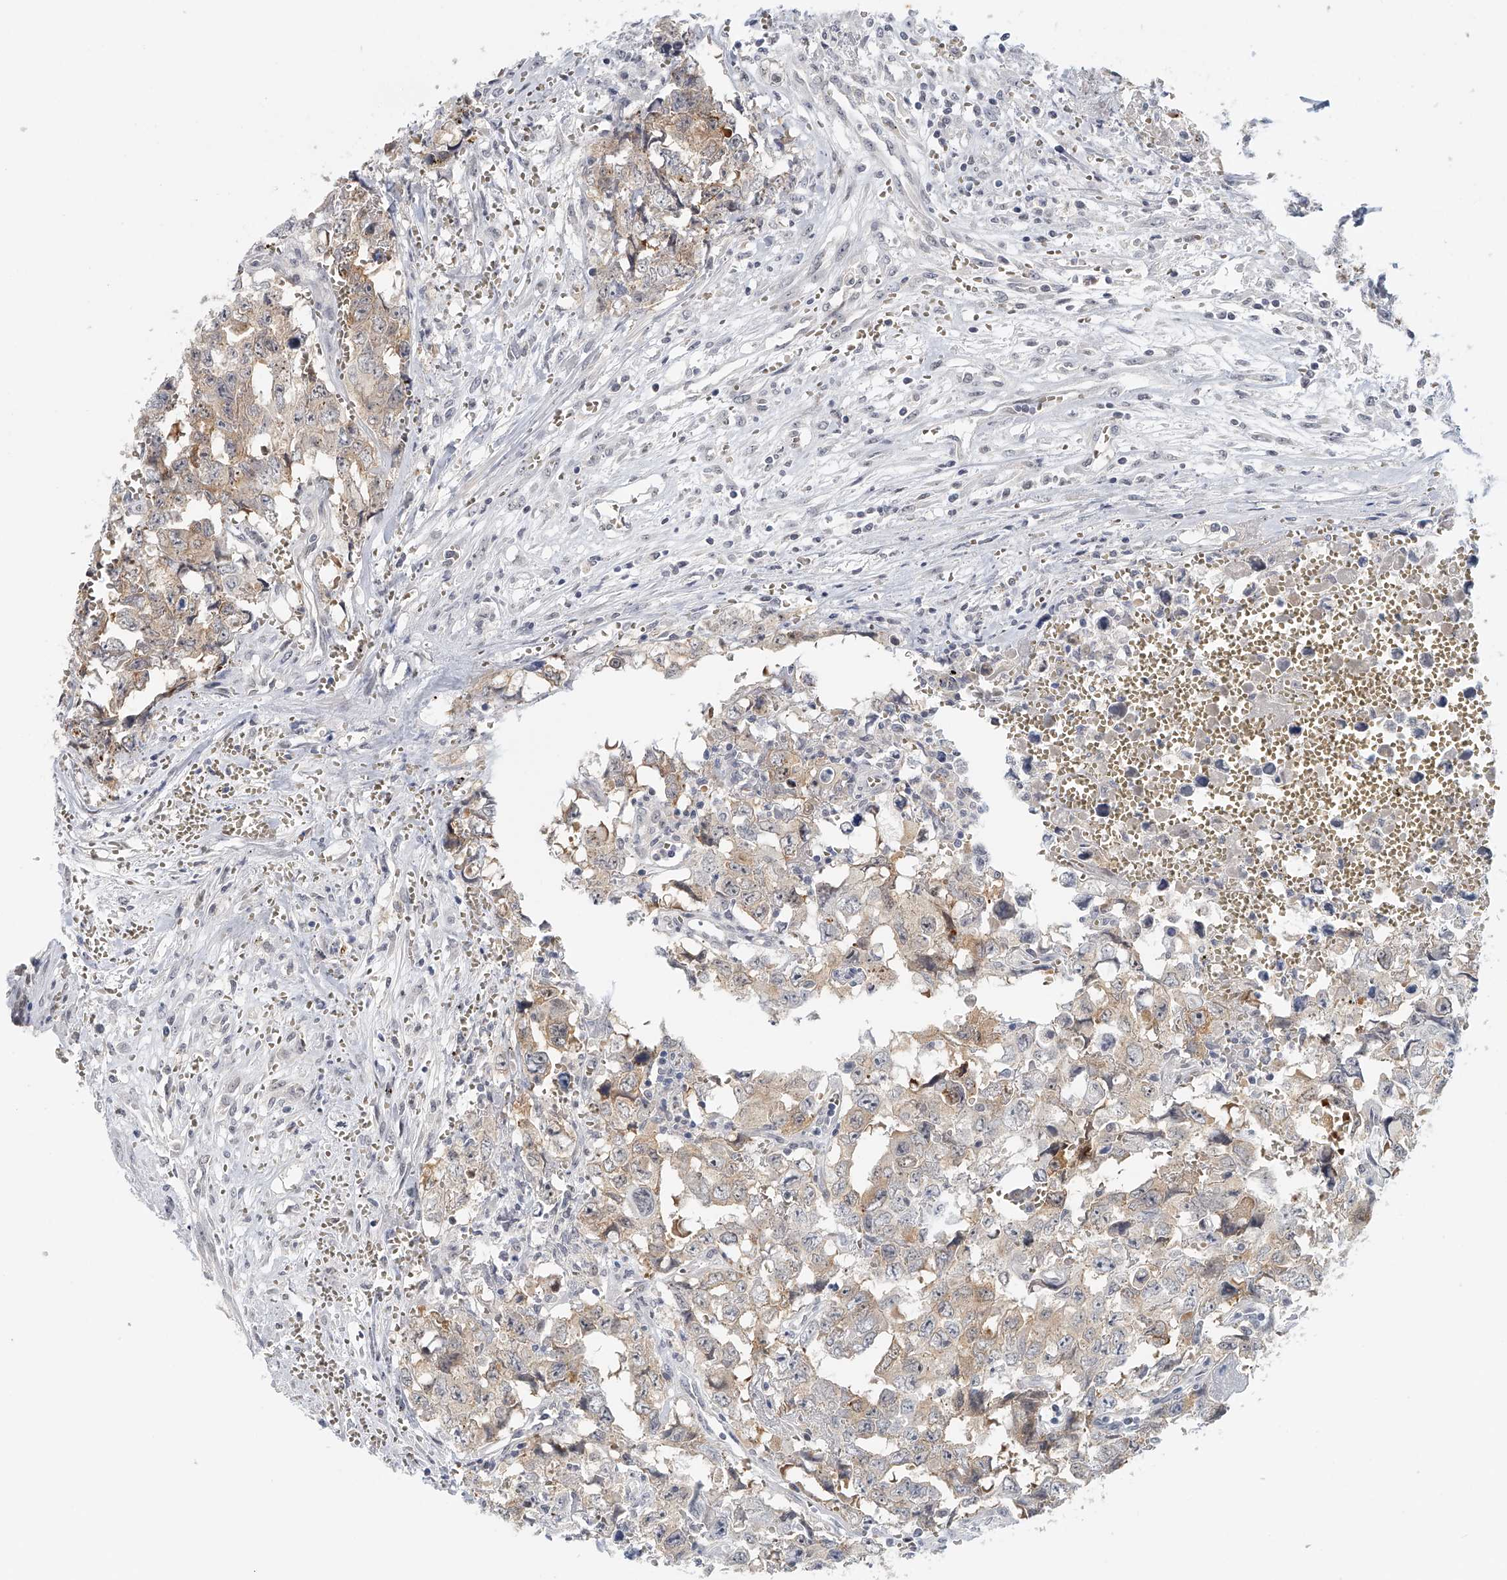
{"staining": {"intensity": "weak", "quantity": "25%-75%", "location": "cytoplasmic/membranous"}, "tissue": "testis cancer", "cell_type": "Tumor cells", "image_type": "cancer", "snomed": [{"axis": "morphology", "description": "Carcinoma, Embryonal, NOS"}, {"axis": "topography", "description": "Testis"}], "caption": "High-magnification brightfield microscopy of embryonal carcinoma (testis) stained with DAB (brown) and counterstained with hematoxylin (blue). tumor cells exhibit weak cytoplasmic/membranous positivity is present in approximately25%-75% of cells. Using DAB (3,3'-diaminobenzidine) (brown) and hematoxylin (blue) stains, captured at high magnification using brightfield microscopy.", "gene": "DDX43", "patient": {"sex": "male", "age": 31}}